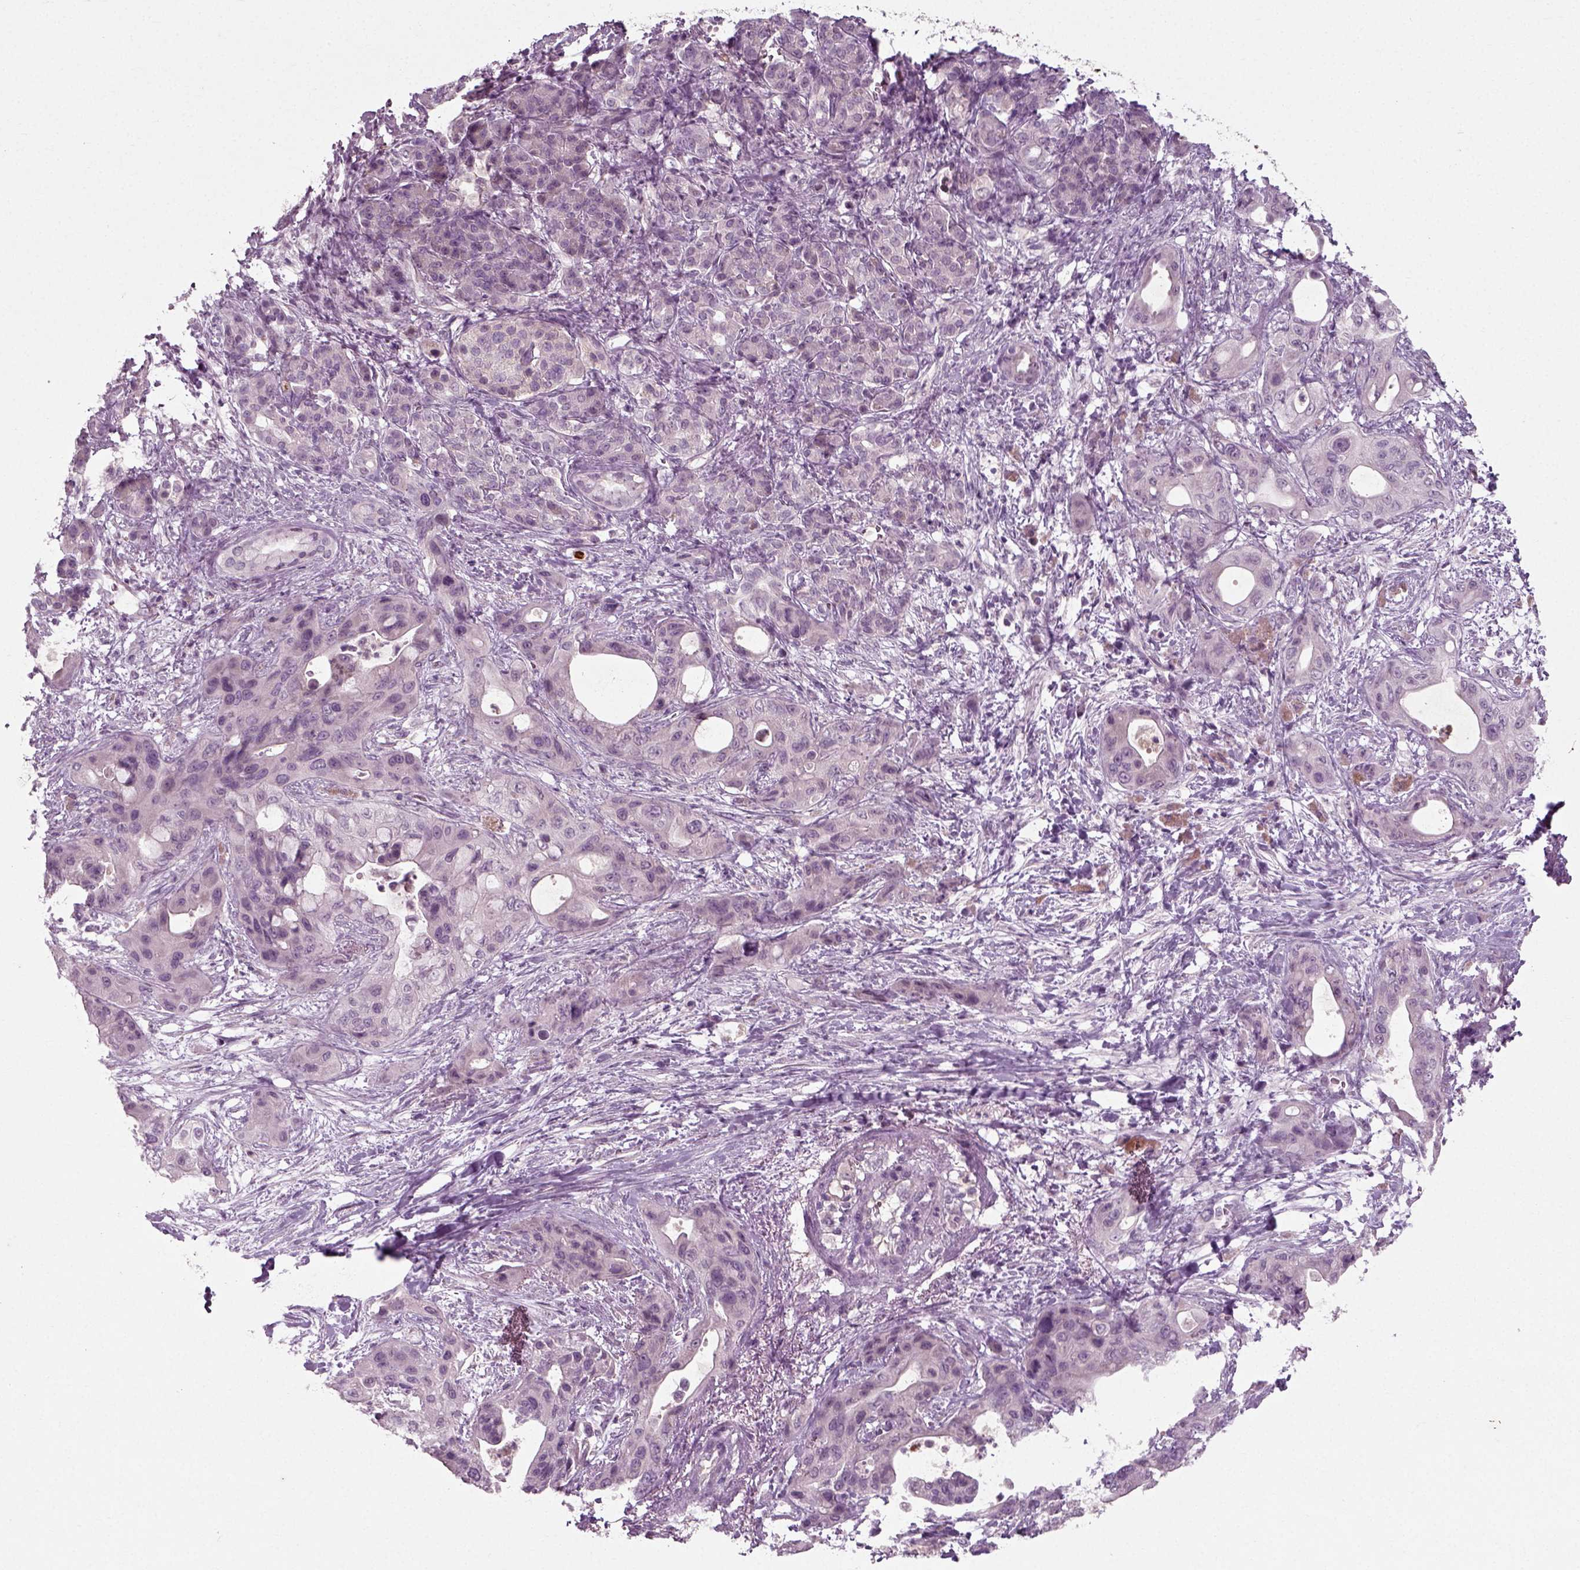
{"staining": {"intensity": "negative", "quantity": "none", "location": "none"}, "tissue": "pancreatic cancer", "cell_type": "Tumor cells", "image_type": "cancer", "snomed": [{"axis": "morphology", "description": "Adenocarcinoma, NOS"}, {"axis": "topography", "description": "Pancreas"}], "caption": "Tumor cells are negative for protein expression in human pancreatic adenocarcinoma. Brightfield microscopy of immunohistochemistry (IHC) stained with DAB (brown) and hematoxylin (blue), captured at high magnification.", "gene": "RND2", "patient": {"sex": "male", "age": 71}}